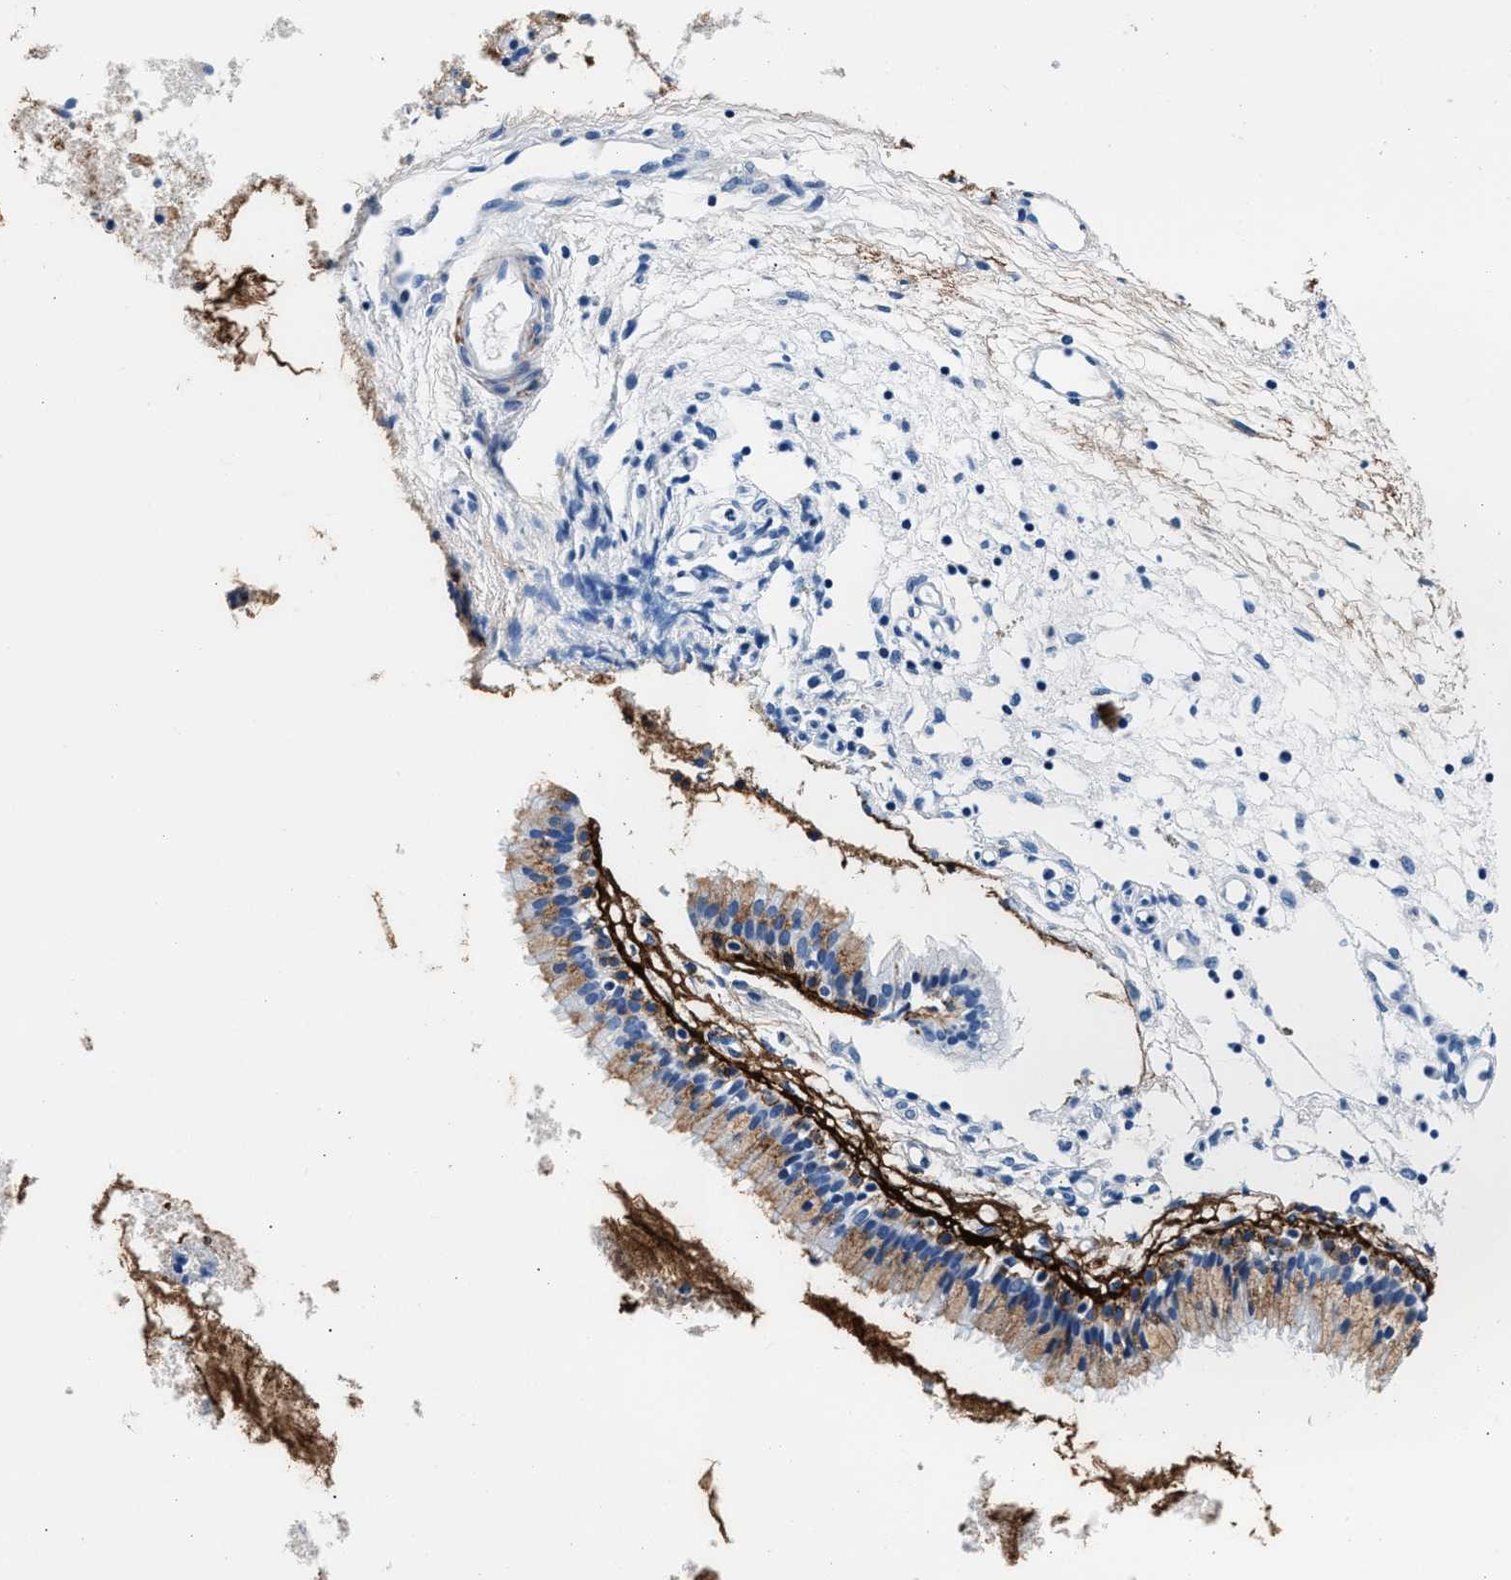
{"staining": {"intensity": "weak", "quantity": "25%-75%", "location": "cytoplasmic/membranous"}, "tissue": "nasopharynx", "cell_type": "Respiratory epithelial cells", "image_type": "normal", "snomed": [{"axis": "morphology", "description": "Normal tissue, NOS"}, {"axis": "topography", "description": "Nasopharynx"}], "caption": "Nasopharynx stained for a protein (brown) shows weak cytoplasmic/membranous positive positivity in about 25%-75% of respiratory epithelial cells.", "gene": "TNR", "patient": {"sex": "male", "age": 21}}